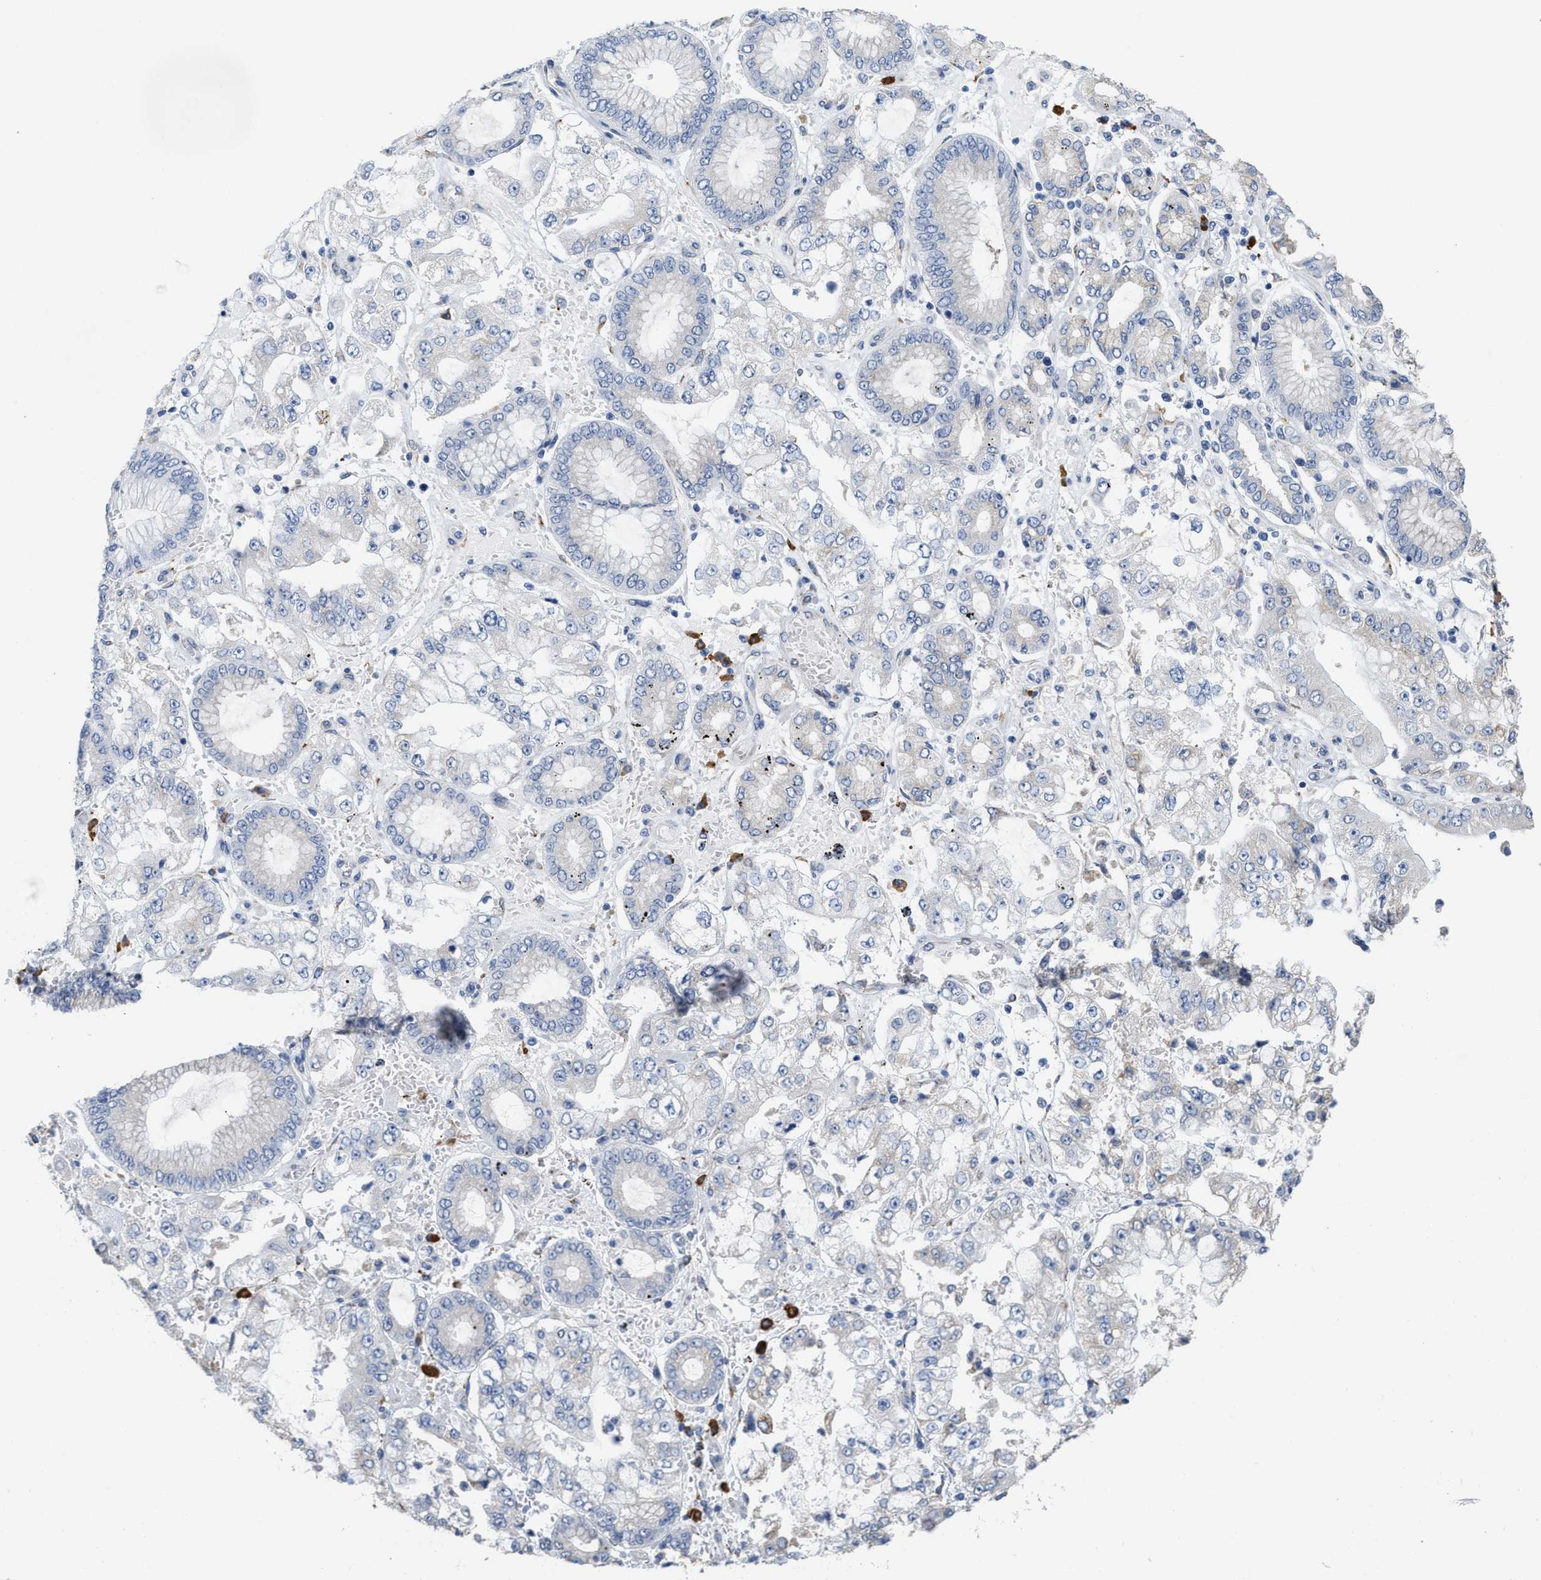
{"staining": {"intensity": "negative", "quantity": "none", "location": "none"}, "tissue": "stomach cancer", "cell_type": "Tumor cells", "image_type": "cancer", "snomed": [{"axis": "morphology", "description": "Adenocarcinoma, NOS"}, {"axis": "topography", "description": "Stomach"}], "caption": "Micrograph shows no protein positivity in tumor cells of adenocarcinoma (stomach) tissue. (Stains: DAB IHC with hematoxylin counter stain, Microscopy: brightfield microscopy at high magnification).", "gene": "RYR2", "patient": {"sex": "male", "age": 76}}